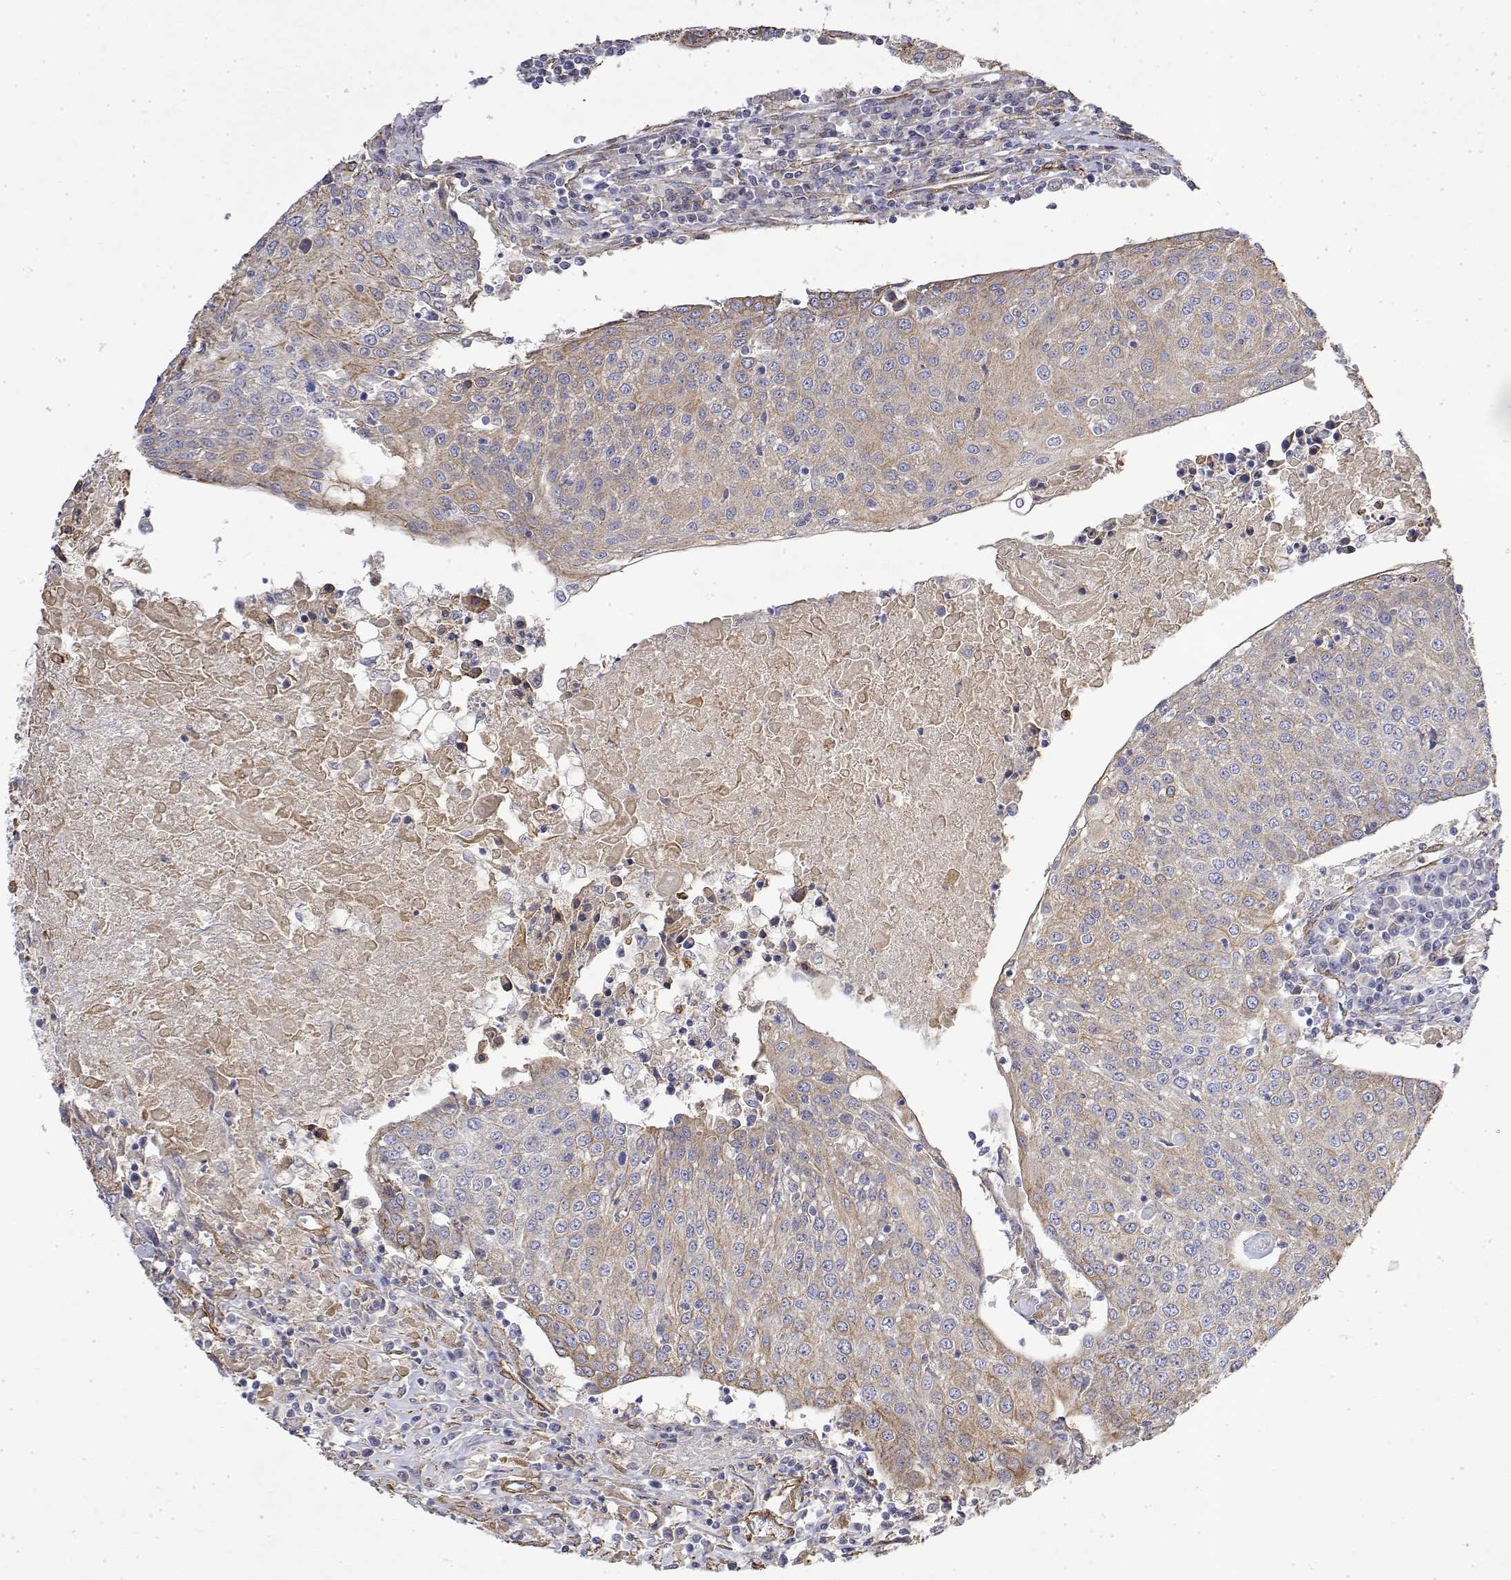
{"staining": {"intensity": "weak", "quantity": "<25%", "location": "cytoplasmic/membranous"}, "tissue": "urothelial cancer", "cell_type": "Tumor cells", "image_type": "cancer", "snomed": [{"axis": "morphology", "description": "Urothelial carcinoma, High grade"}, {"axis": "topography", "description": "Urinary bladder"}], "caption": "DAB (3,3'-diaminobenzidine) immunohistochemical staining of human urothelial cancer exhibits no significant expression in tumor cells.", "gene": "SOWAHD", "patient": {"sex": "female", "age": 85}}